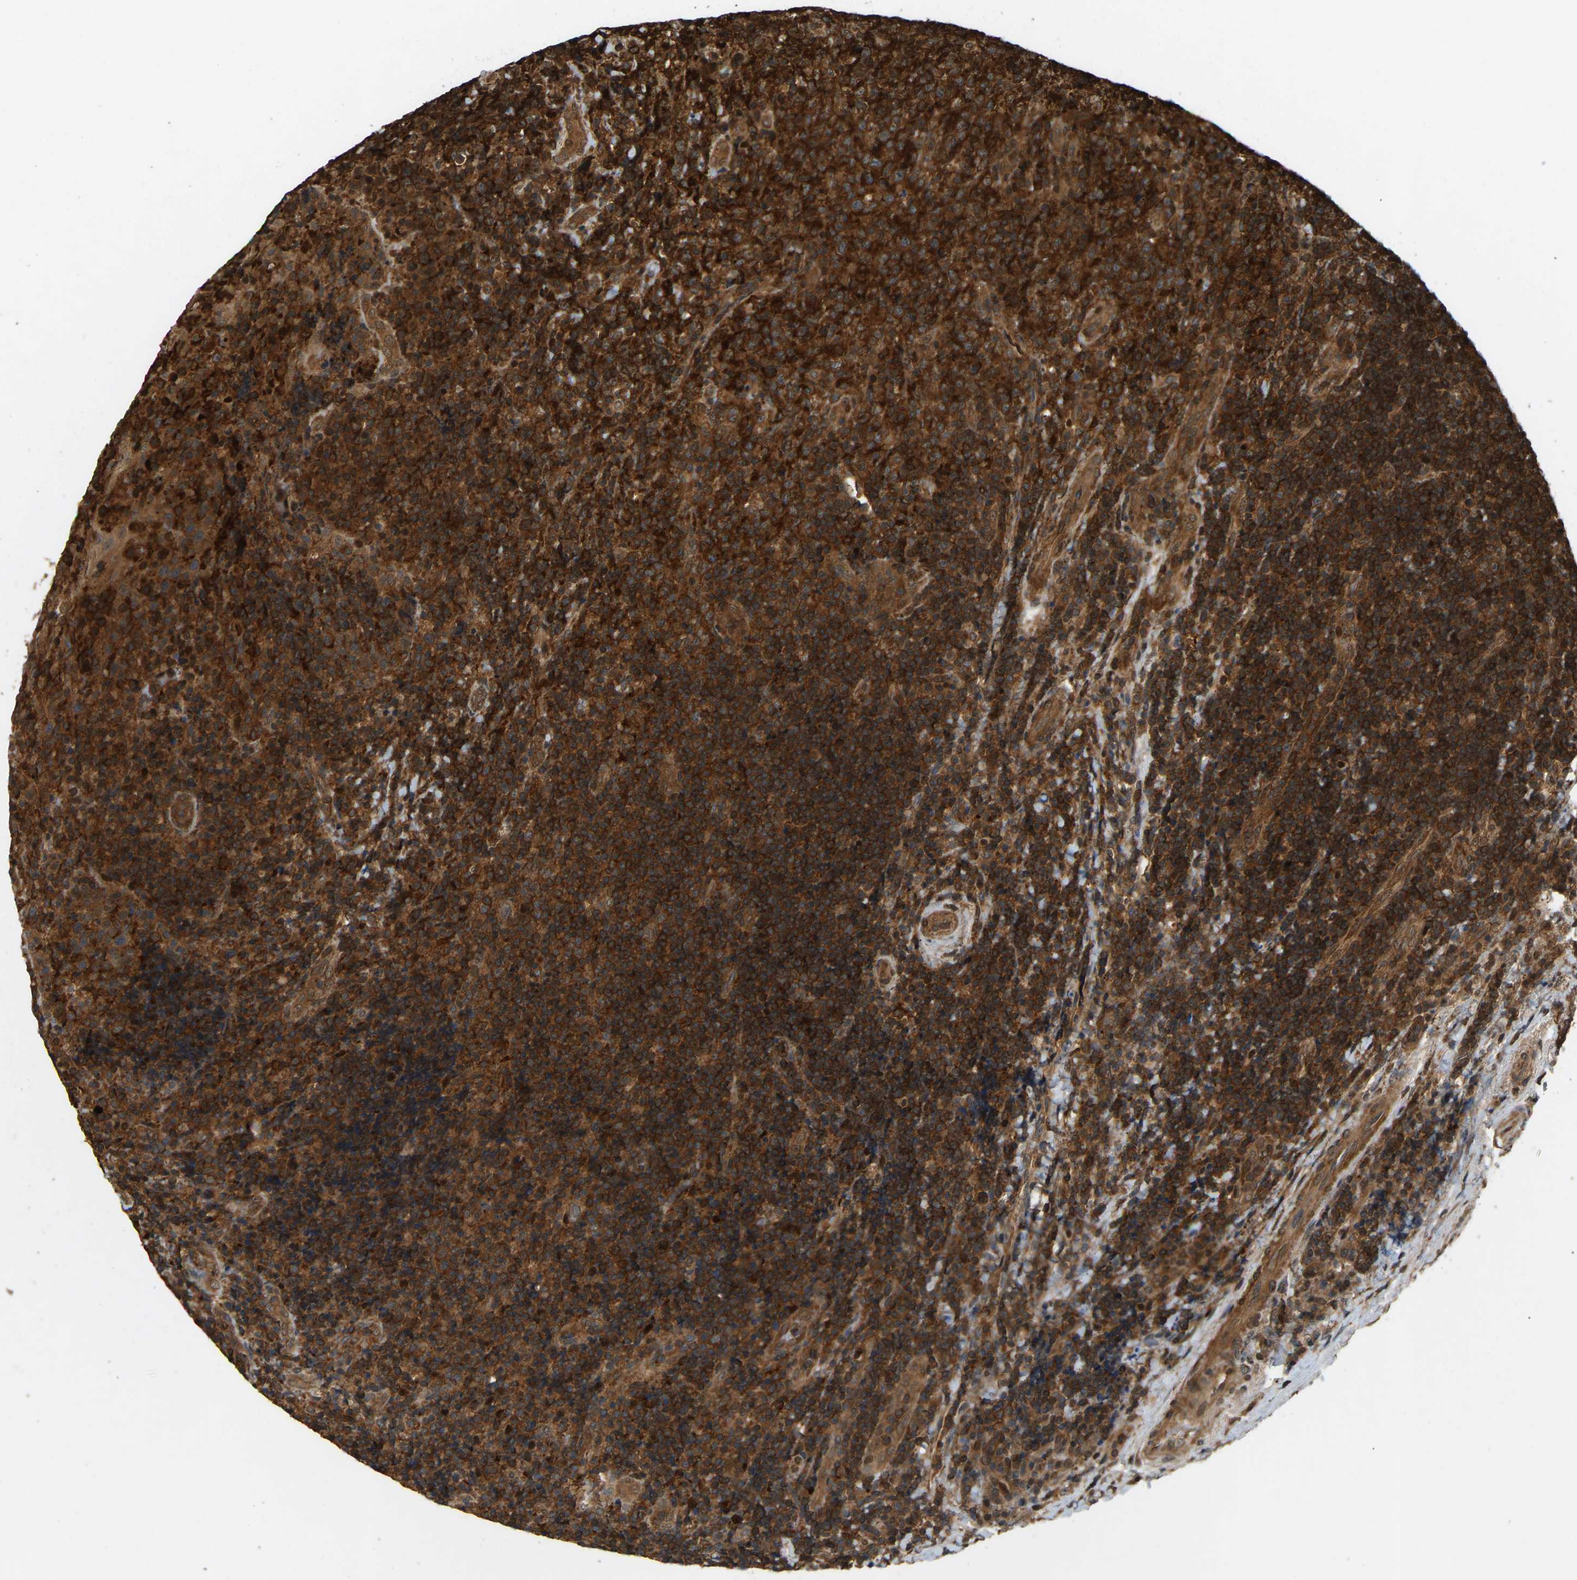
{"staining": {"intensity": "strong", "quantity": ">75%", "location": "cytoplasmic/membranous"}, "tissue": "lymphoma", "cell_type": "Tumor cells", "image_type": "cancer", "snomed": [{"axis": "morphology", "description": "Malignant lymphoma, non-Hodgkin's type, High grade"}, {"axis": "topography", "description": "Tonsil"}], "caption": "This photomicrograph reveals IHC staining of human lymphoma, with high strong cytoplasmic/membranous expression in about >75% of tumor cells.", "gene": "GOPC", "patient": {"sex": "female", "age": 36}}